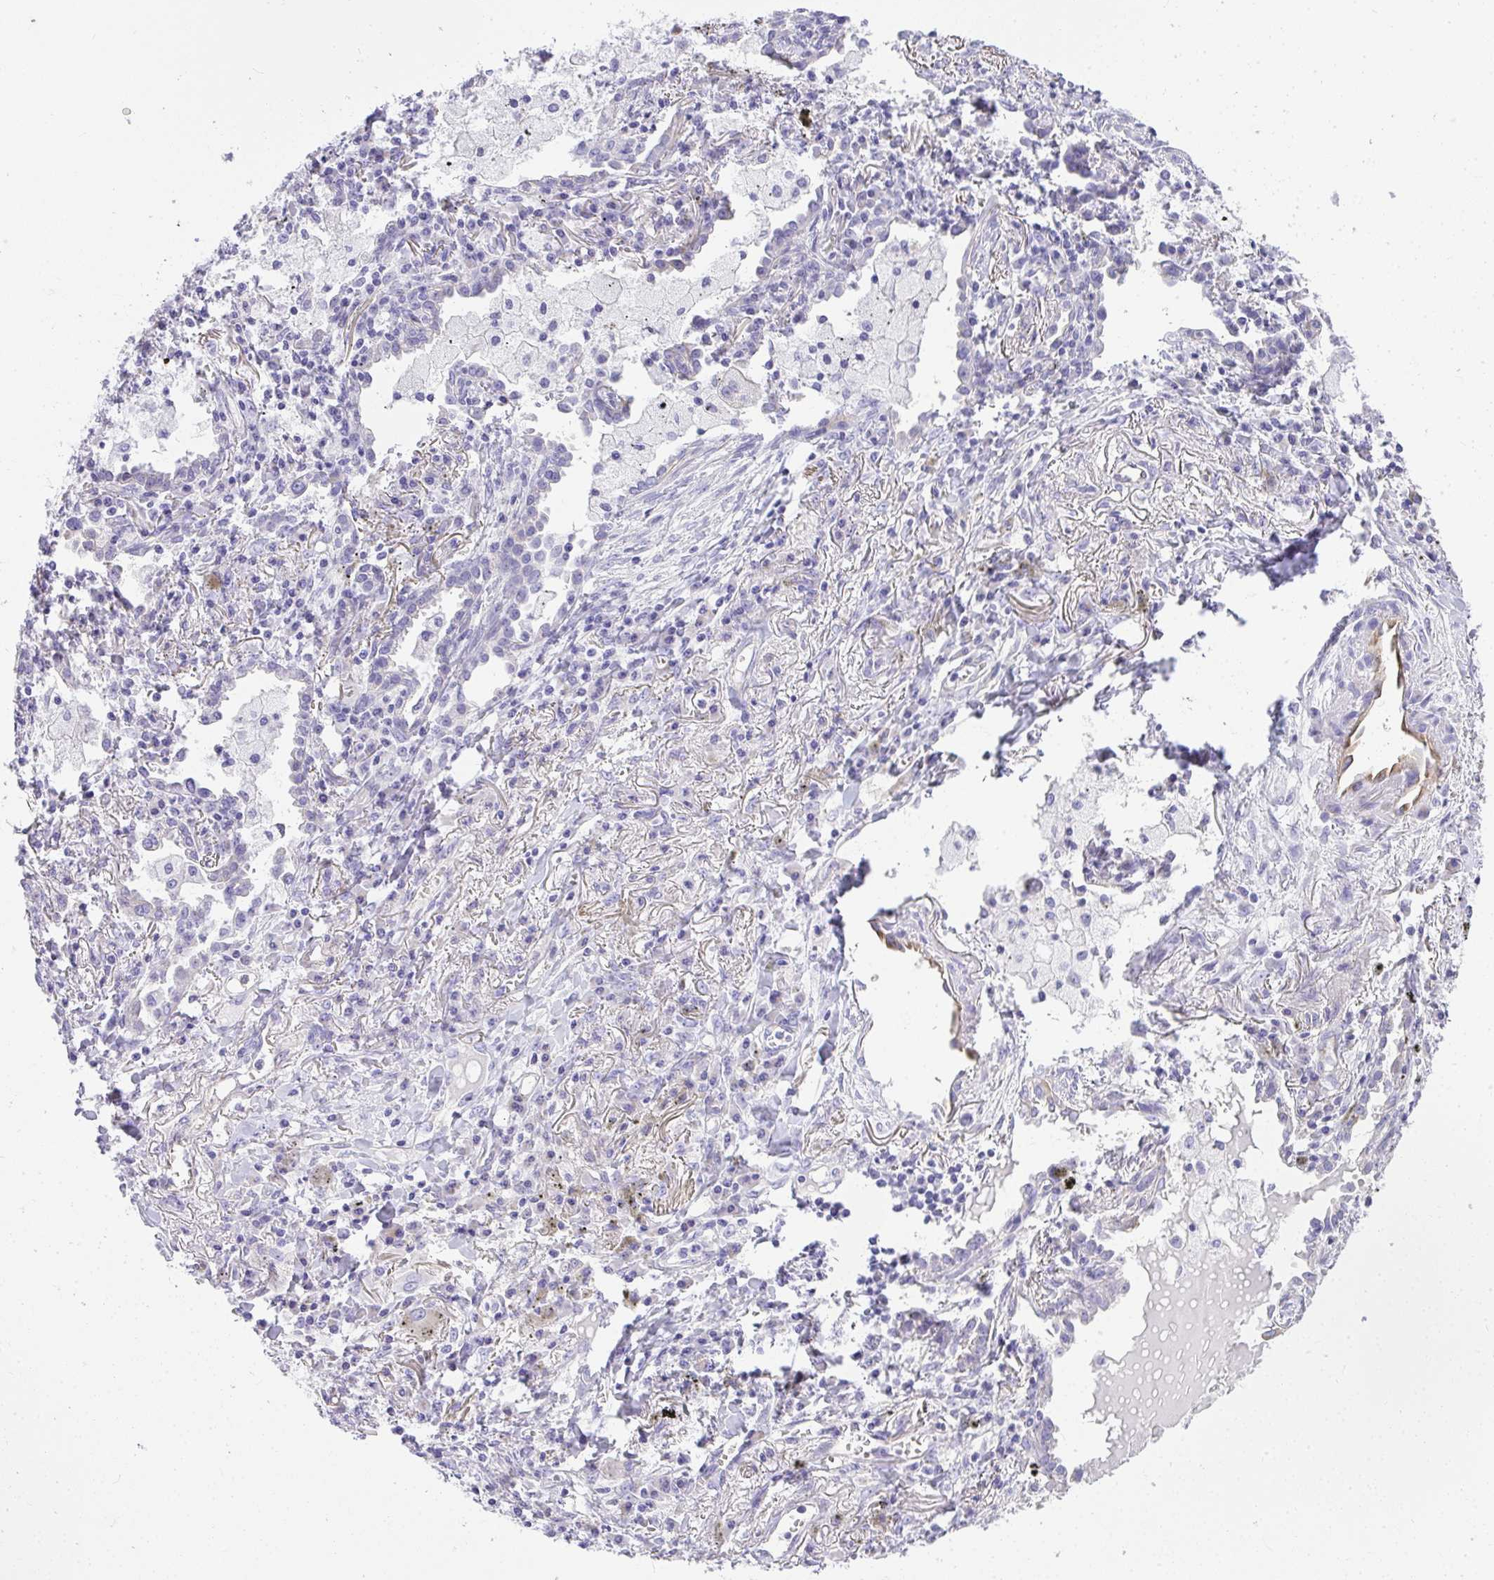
{"staining": {"intensity": "negative", "quantity": "none", "location": "none"}, "tissue": "lung cancer", "cell_type": "Tumor cells", "image_type": "cancer", "snomed": [{"axis": "morphology", "description": "Squamous cell carcinoma, NOS"}, {"axis": "topography", "description": "Lung"}], "caption": "The IHC photomicrograph has no significant expression in tumor cells of squamous cell carcinoma (lung) tissue.", "gene": "PLPPR3", "patient": {"sex": "male", "age": 74}}